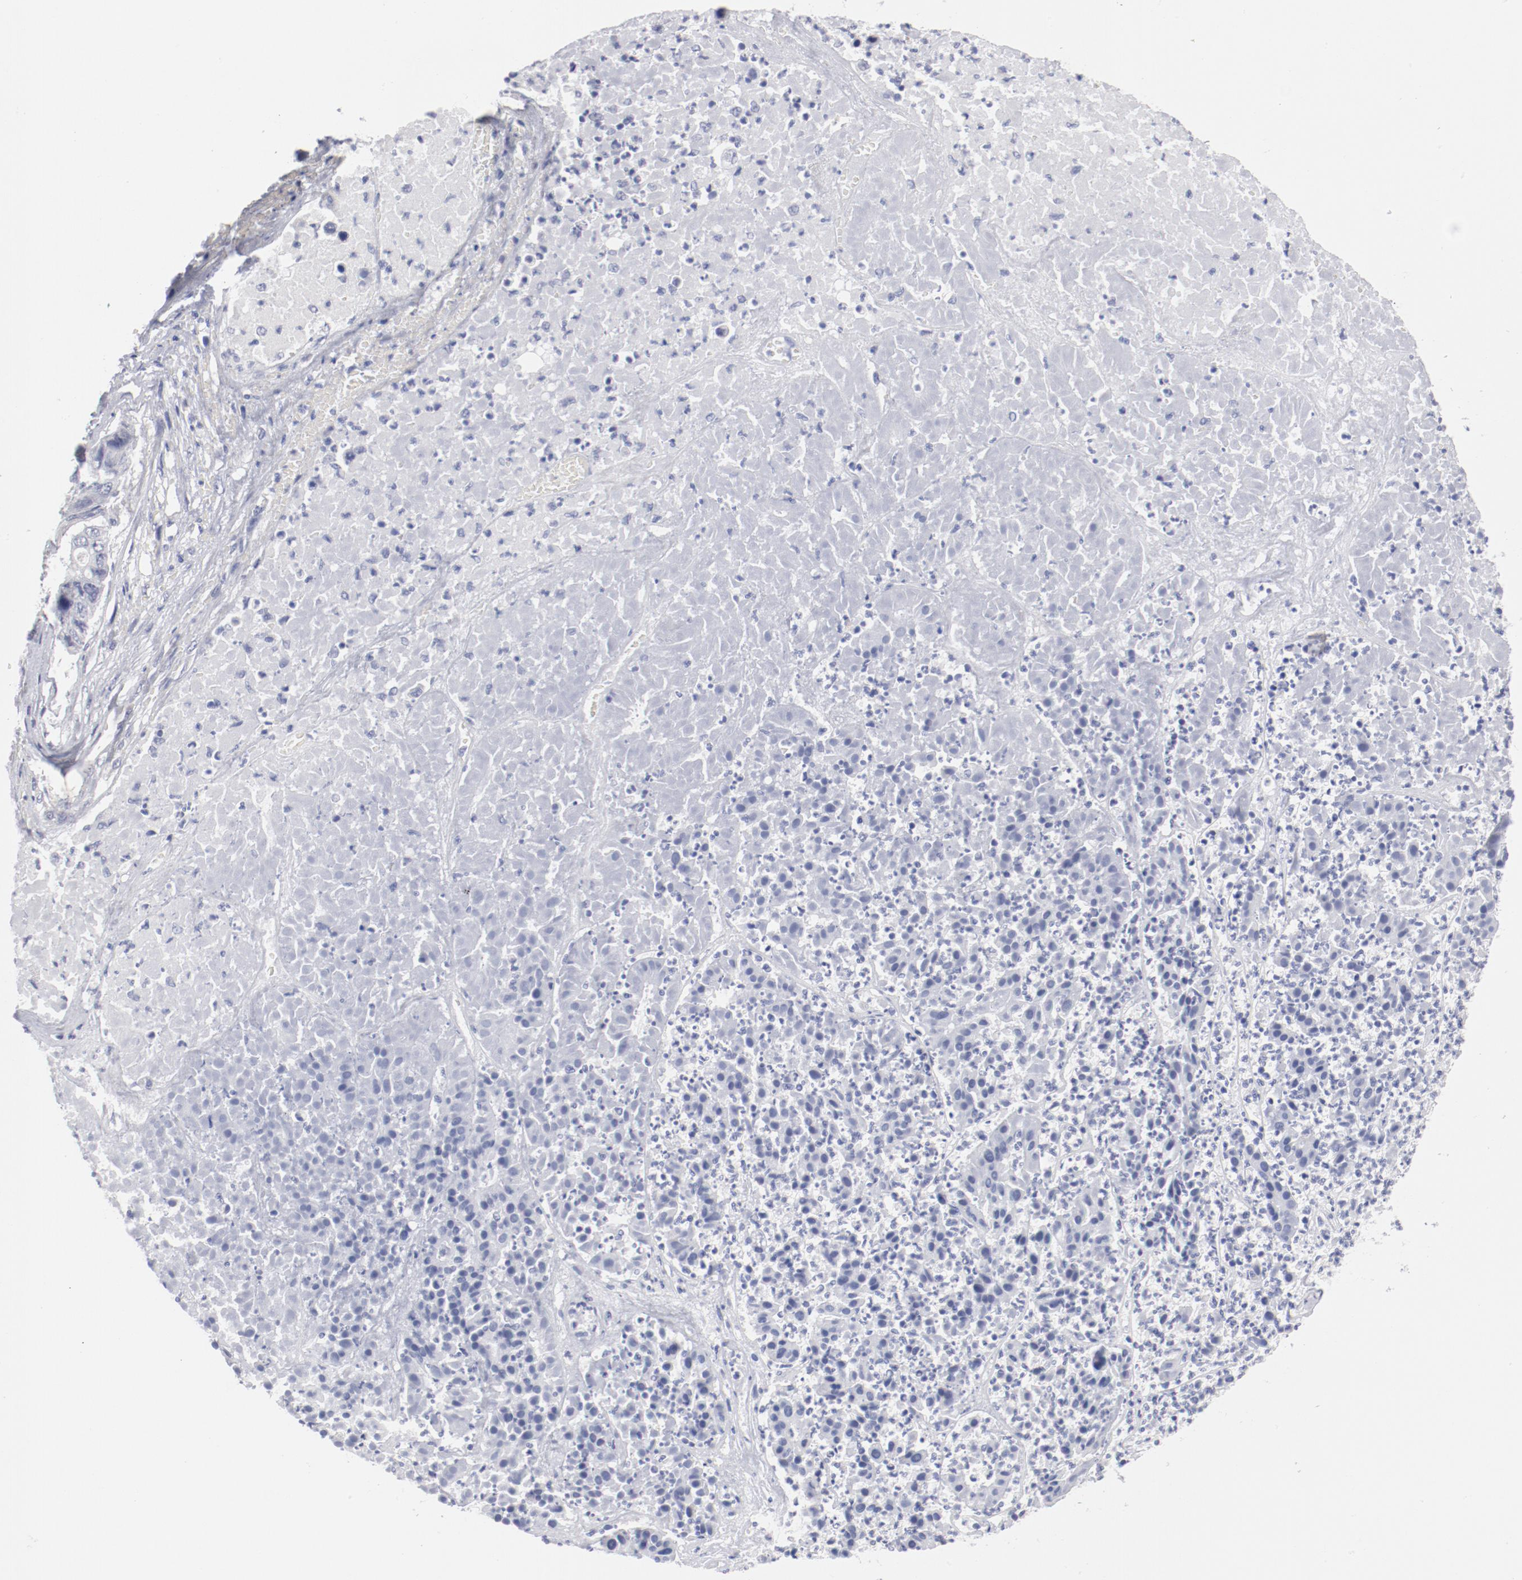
{"staining": {"intensity": "negative", "quantity": "none", "location": "none"}, "tissue": "pancreatic cancer", "cell_type": "Tumor cells", "image_type": "cancer", "snomed": [{"axis": "morphology", "description": "Adenocarcinoma, NOS"}, {"axis": "topography", "description": "Pancreas"}], "caption": "High power microscopy histopathology image of an IHC micrograph of adenocarcinoma (pancreatic), revealing no significant expression in tumor cells. Brightfield microscopy of immunohistochemistry stained with DAB (3,3'-diaminobenzidine) (brown) and hematoxylin (blue), captured at high magnification.", "gene": "LAX1", "patient": {"sex": "male", "age": 50}}